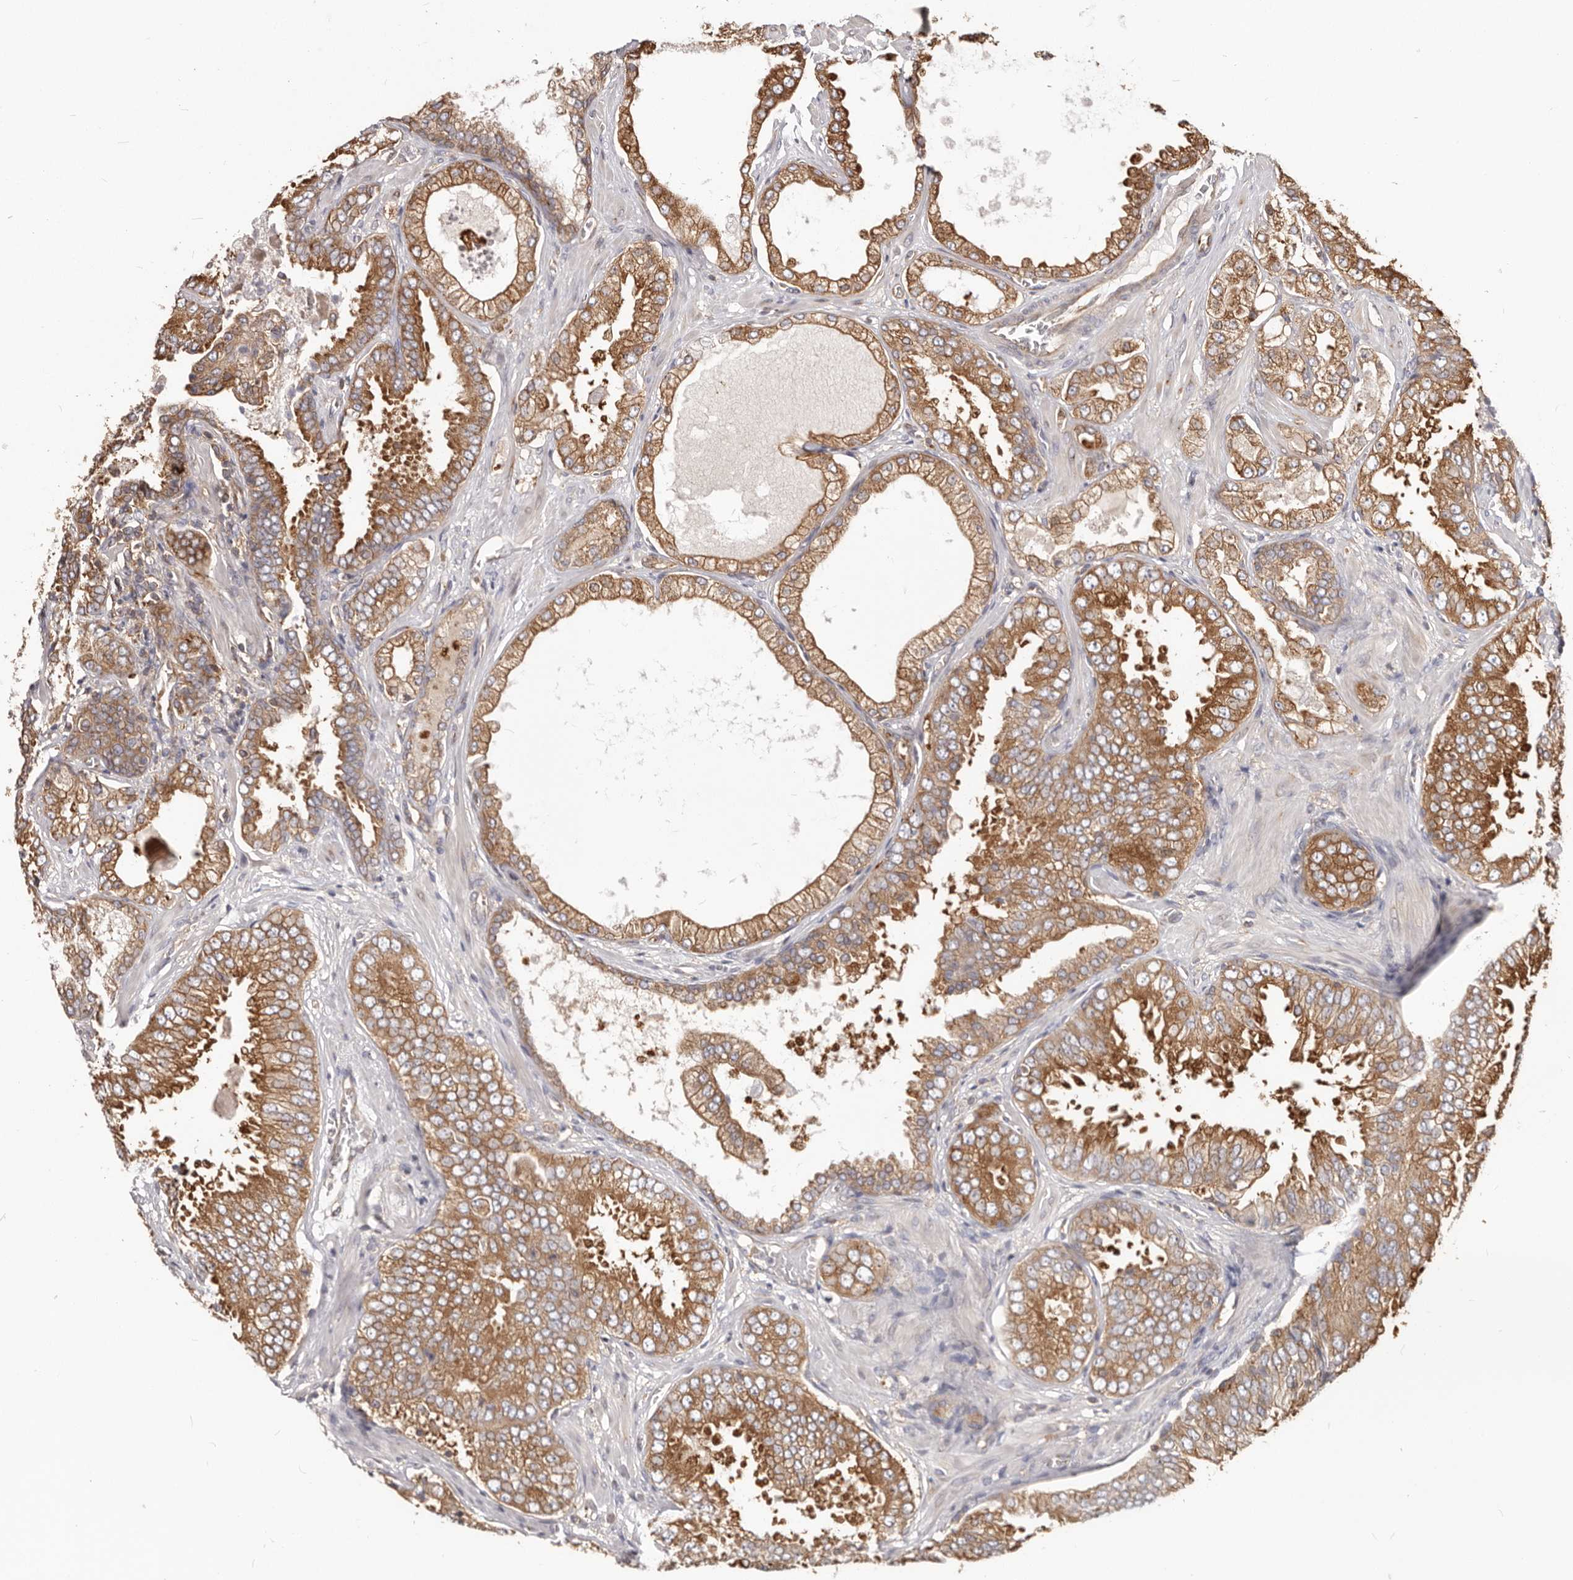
{"staining": {"intensity": "strong", "quantity": ">75%", "location": "cytoplasmic/membranous"}, "tissue": "prostate cancer", "cell_type": "Tumor cells", "image_type": "cancer", "snomed": [{"axis": "morphology", "description": "Adenocarcinoma, High grade"}, {"axis": "topography", "description": "Prostate"}], "caption": "This photomicrograph exhibits prostate adenocarcinoma (high-grade) stained with immunohistochemistry (IHC) to label a protein in brown. The cytoplasmic/membranous of tumor cells show strong positivity for the protein. Nuclei are counter-stained blue.", "gene": "EPRS1", "patient": {"sex": "male", "age": 58}}